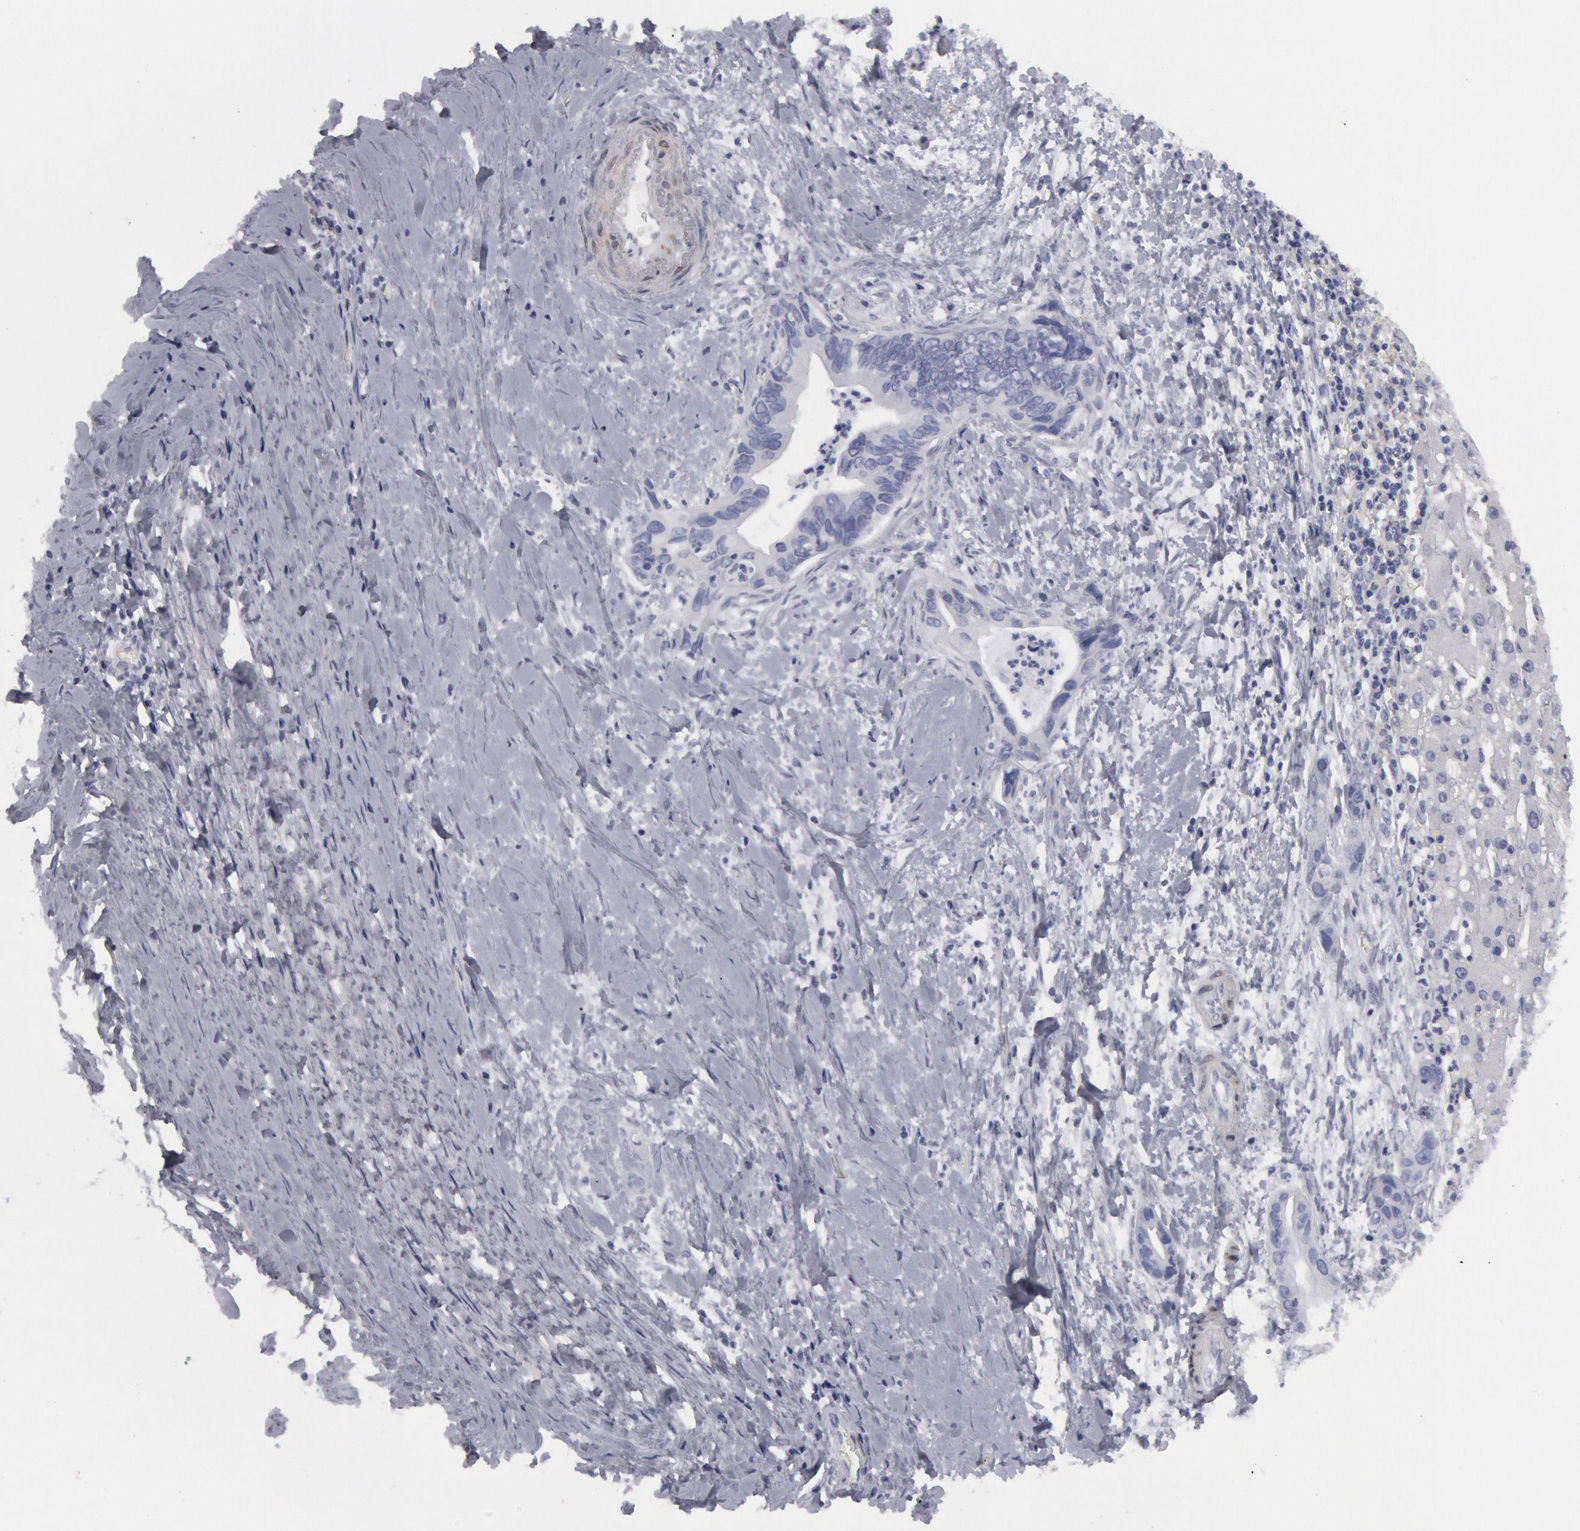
{"staining": {"intensity": "negative", "quantity": "none", "location": "none"}, "tissue": "liver cancer", "cell_type": "Tumor cells", "image_type": "cancer", "snomed": [{"axis": "morphology", "description": "Cholangiocarcinoma"}, {"axis": "topography", "description": "Liver"}], "caption": "Liver cancer was stained to show a protein in brown. There is no significant positivity in tumor cells.", "gene": "FHL1", "patient": {"sex": "female", "age": 65}}